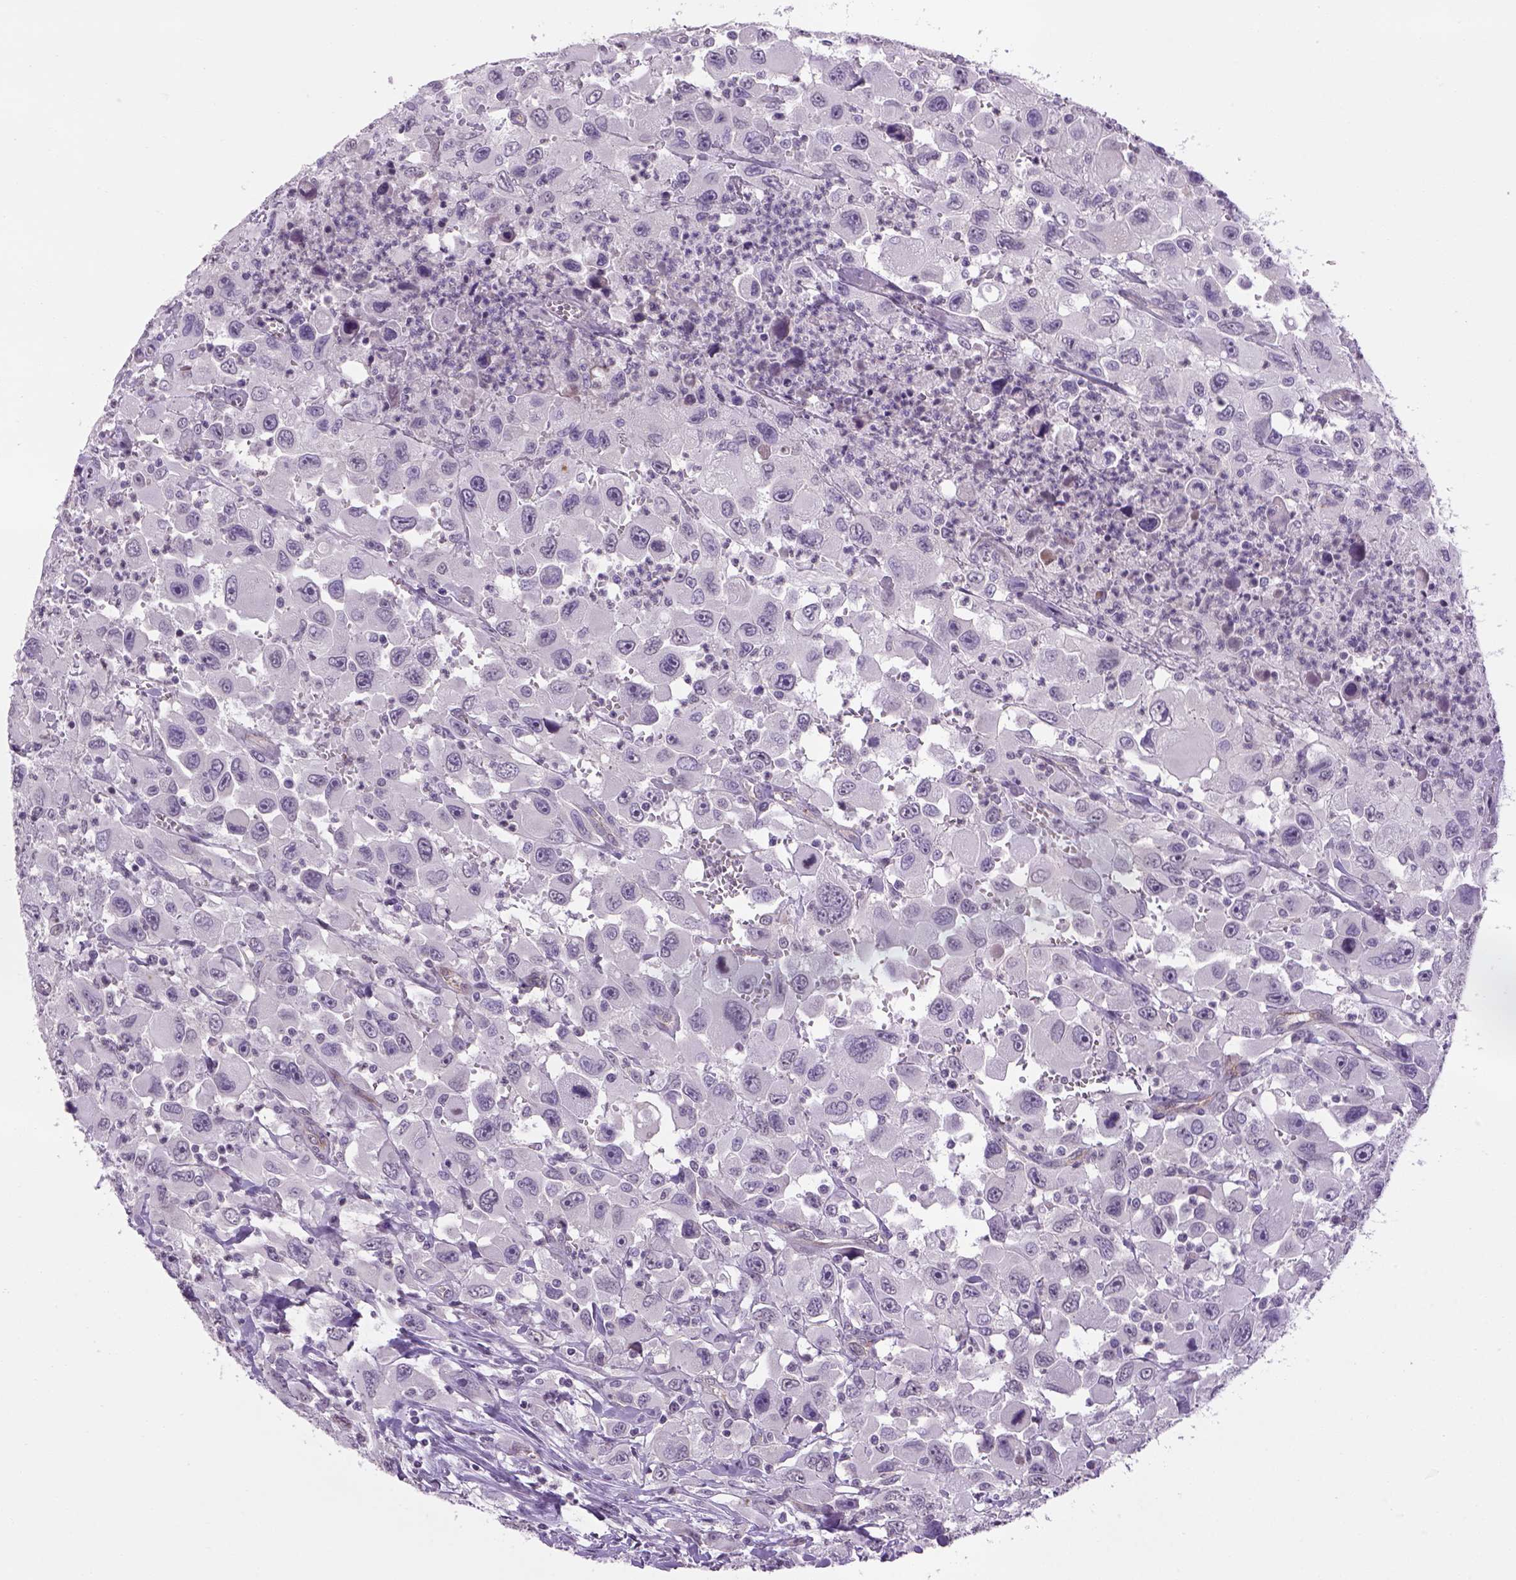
{"staining": {"intensity": "negative", "quantity": "none", "location": "none"}, "tissue": "head and neck cancer", "cell_type": "Tumor cells", "image_type": "cancer", "snomed": [{"axis": "morphology", "description": "Squamous cell carcinoma, NOS"}, {"axis": "morphology", "description": "Squamous cell carcinoma, metastatic, NOS"}, {"axis": "topography", "description": "Oral tissue"}, {"axis": "topography", "description": "Head-Neck"}], "caption": "DAB immunohistochemical staining of head and neck cancer displays no significant expression in tumor cells.", "gene": "PRRT1", "patient": {"sex": "female", "age": 85}}